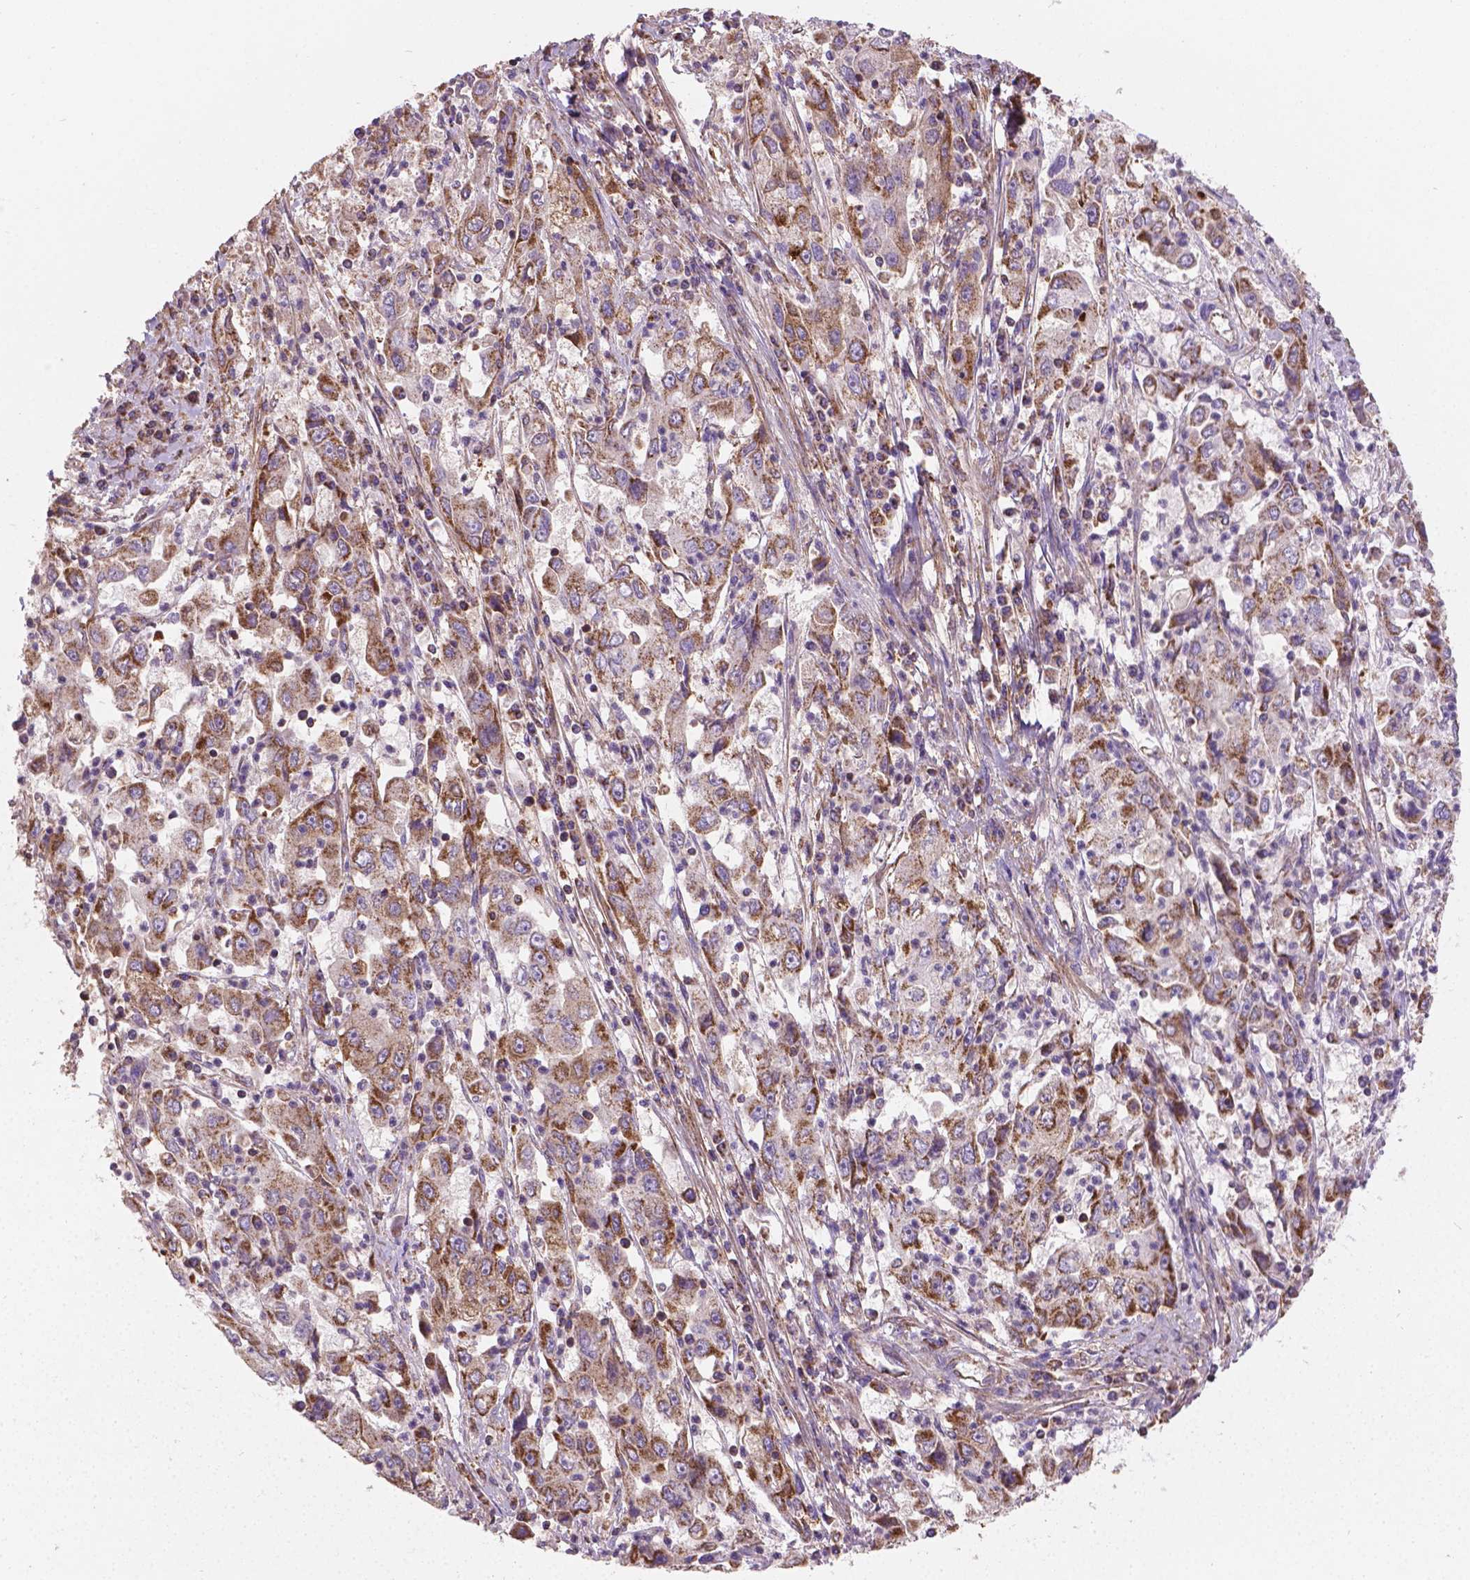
{"staining": {"intensity": "moderate", "quantity": ">75%", "location": "cytoplasmic/membranous"}, "tissue": "cervical cancer", "cell_type": "Tumor cells", "image_type": "cancer", "snomed": [{"axis": "morphology", "description": "Squamous cell carcinoma, NOS"}, {"axis": "topography", "description": "Cervix"}], "caption": "DAB (3,3'-diaminobenzidine) immunohistochemical staining of squamous cell carcinoma (cervical) reveals moderate cytoplasmic/membranous protein expression in approximately >75% of tumor cells.", "gene": "TCAF1", "patient": {"sex": "female", "age": 36}}